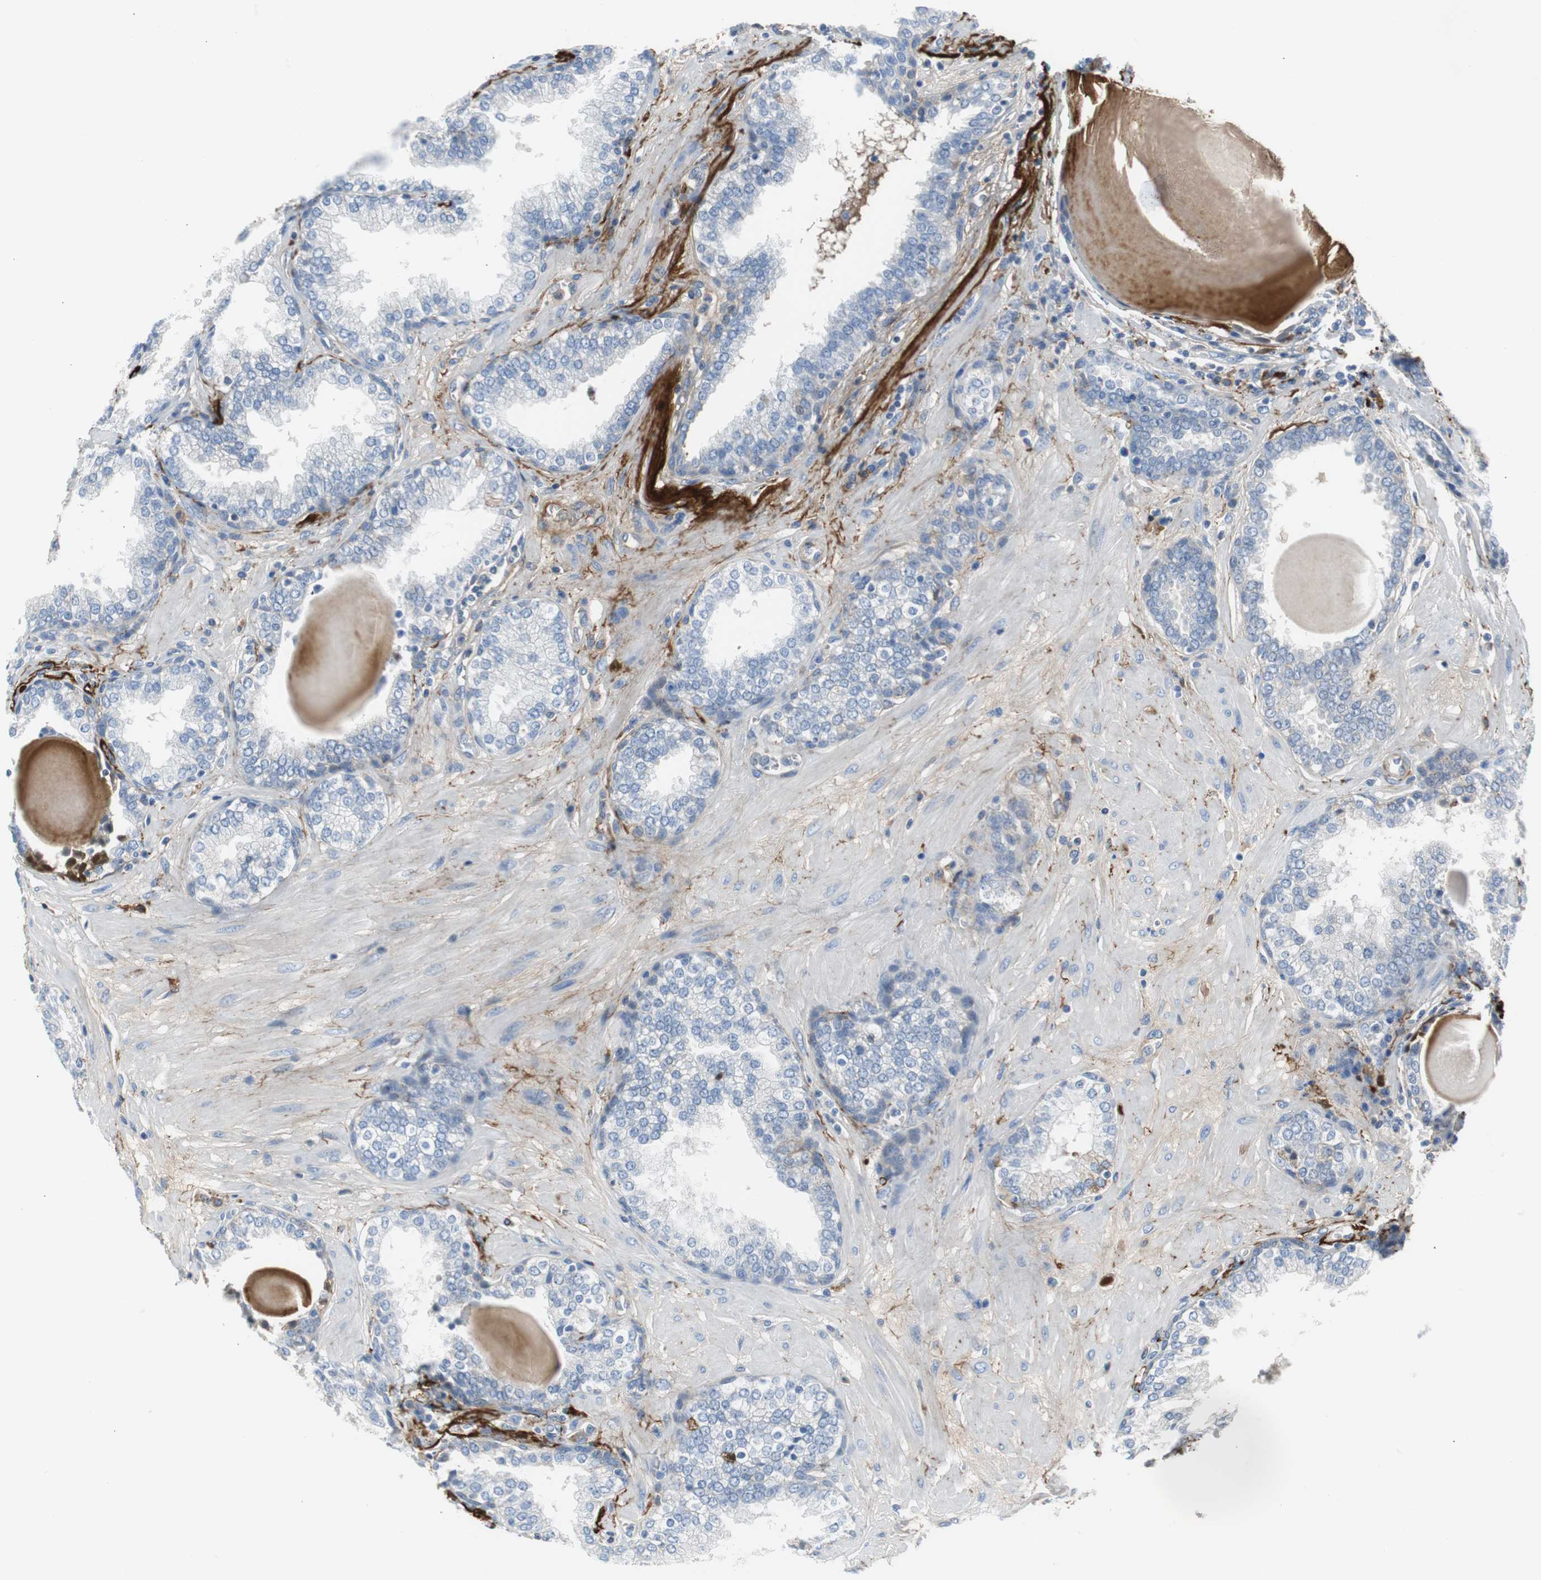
{"staining": {"intensity": "moderate", "quantity": "25%-75%", "location": "cytoplasmic/membranous"}, "tissue": "prostate", "cell_type": "Glandular cells", "image_type": "normal", "snomed": [{"axis": "morphology", "description": "Normal tissue, NOS"}, {"axis": "topography", "description": "Prostate"}], "caption": "Moderate cytoplasmic/membranous expression for a protein is identified in approximately 25%-75% of glandular cells of benign prostate using immunohistochemistry.", "gene": "APCS", "patient": {"sex": "male", "age": 51}}